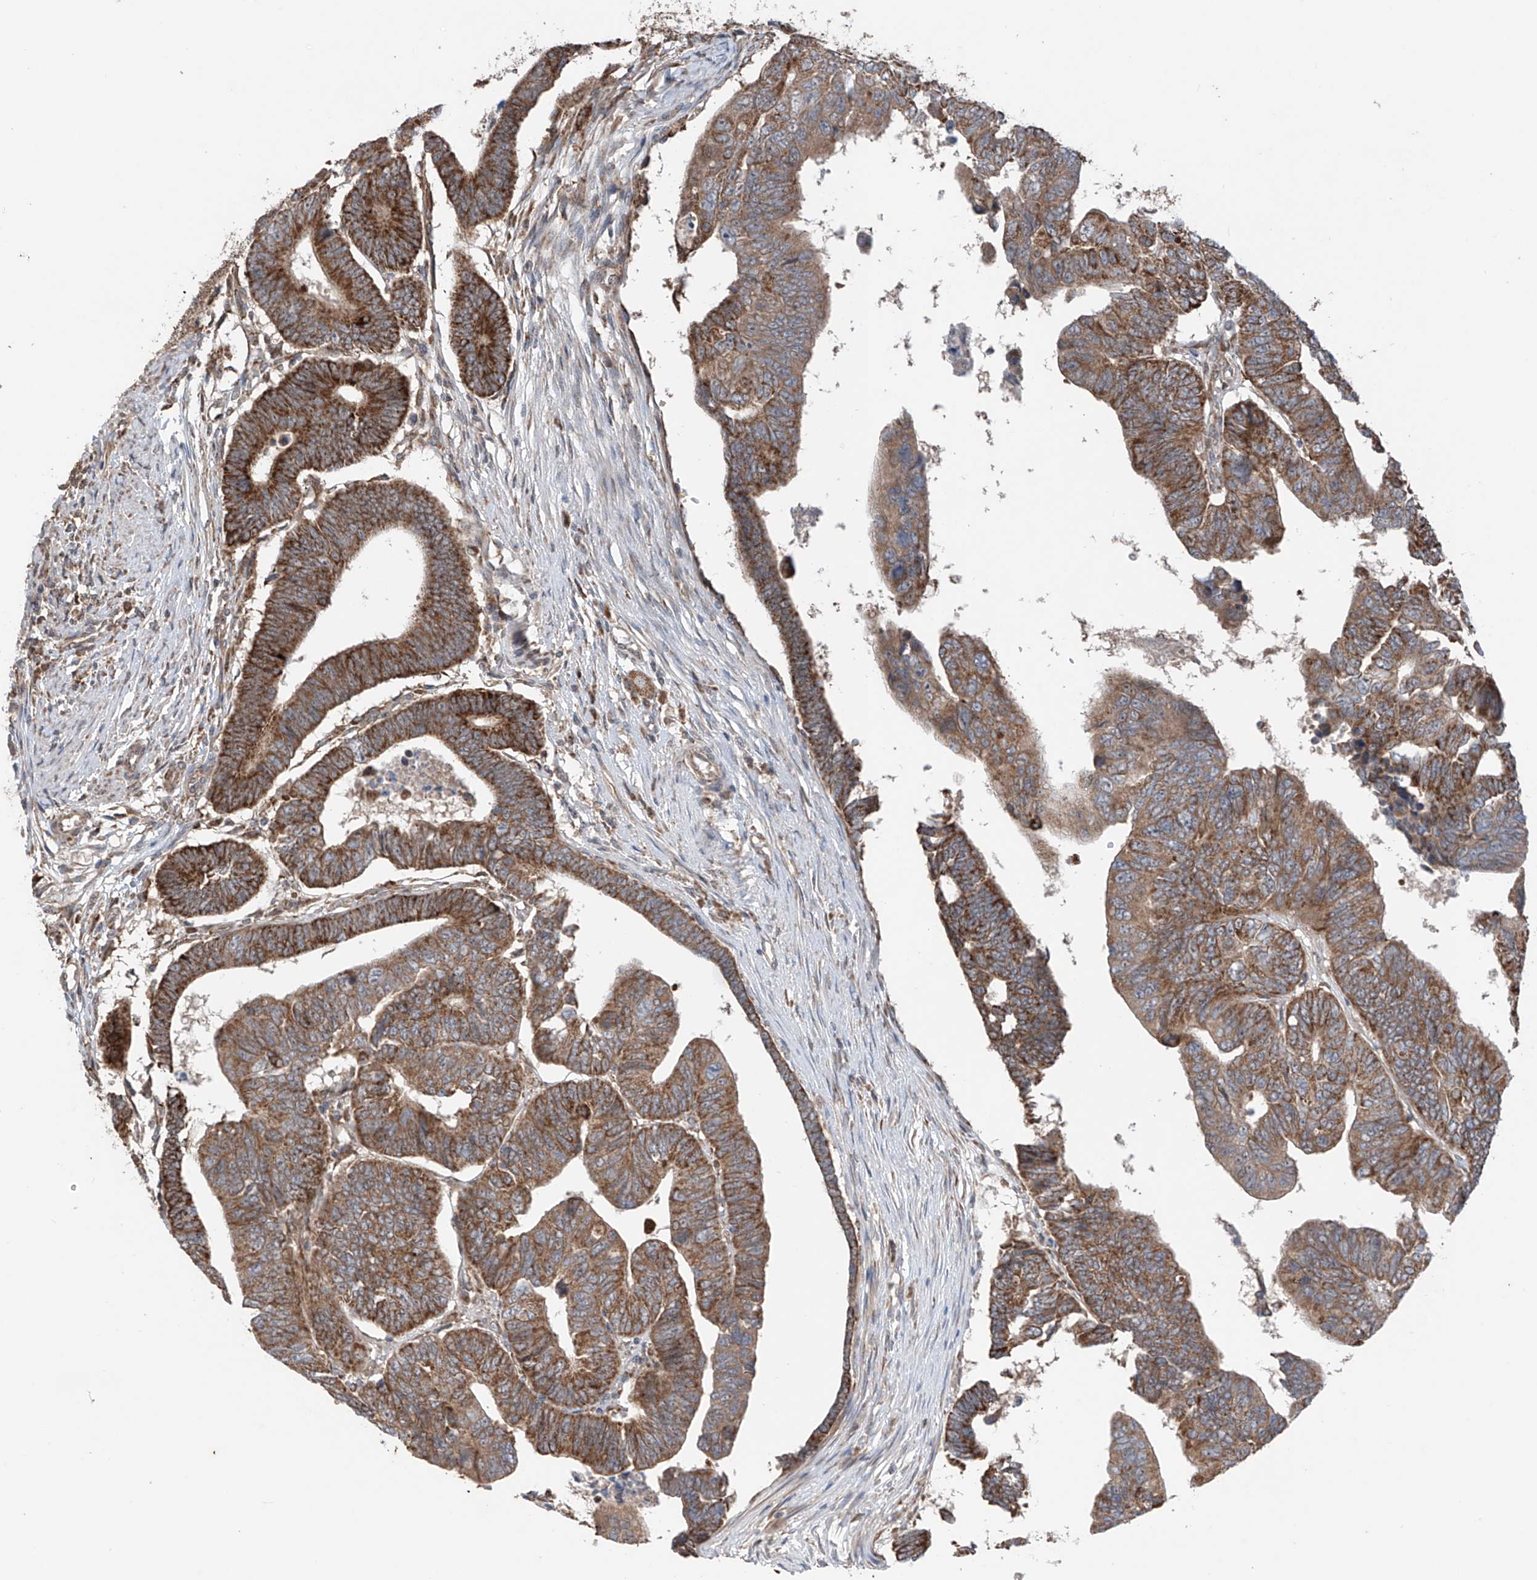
{"staining": {"intensity": "moderate", "quantity": ">75%", "location": "cytoplasmic/membranous"}, "tissue": "colorectal cancer", "cell_type": "Tumor cells", "image_type": "cancer", "snomed": [{"axis": "morphology", "description": "Adenocarcinoma, NOS"}, {"axis": "topography", "description": "Rectum"}], "caption": "High-magnification brightfield microscopy of colorectal cancer stained with DAB (brown) and counterstained with hematoxylin (blue). tumor cells exhibit moderate cytoplasmic/membranous expression is appreciated in about>75% of cells.", "gene": "SAMD3", "patient": {"sex": "female", "age": 65}}